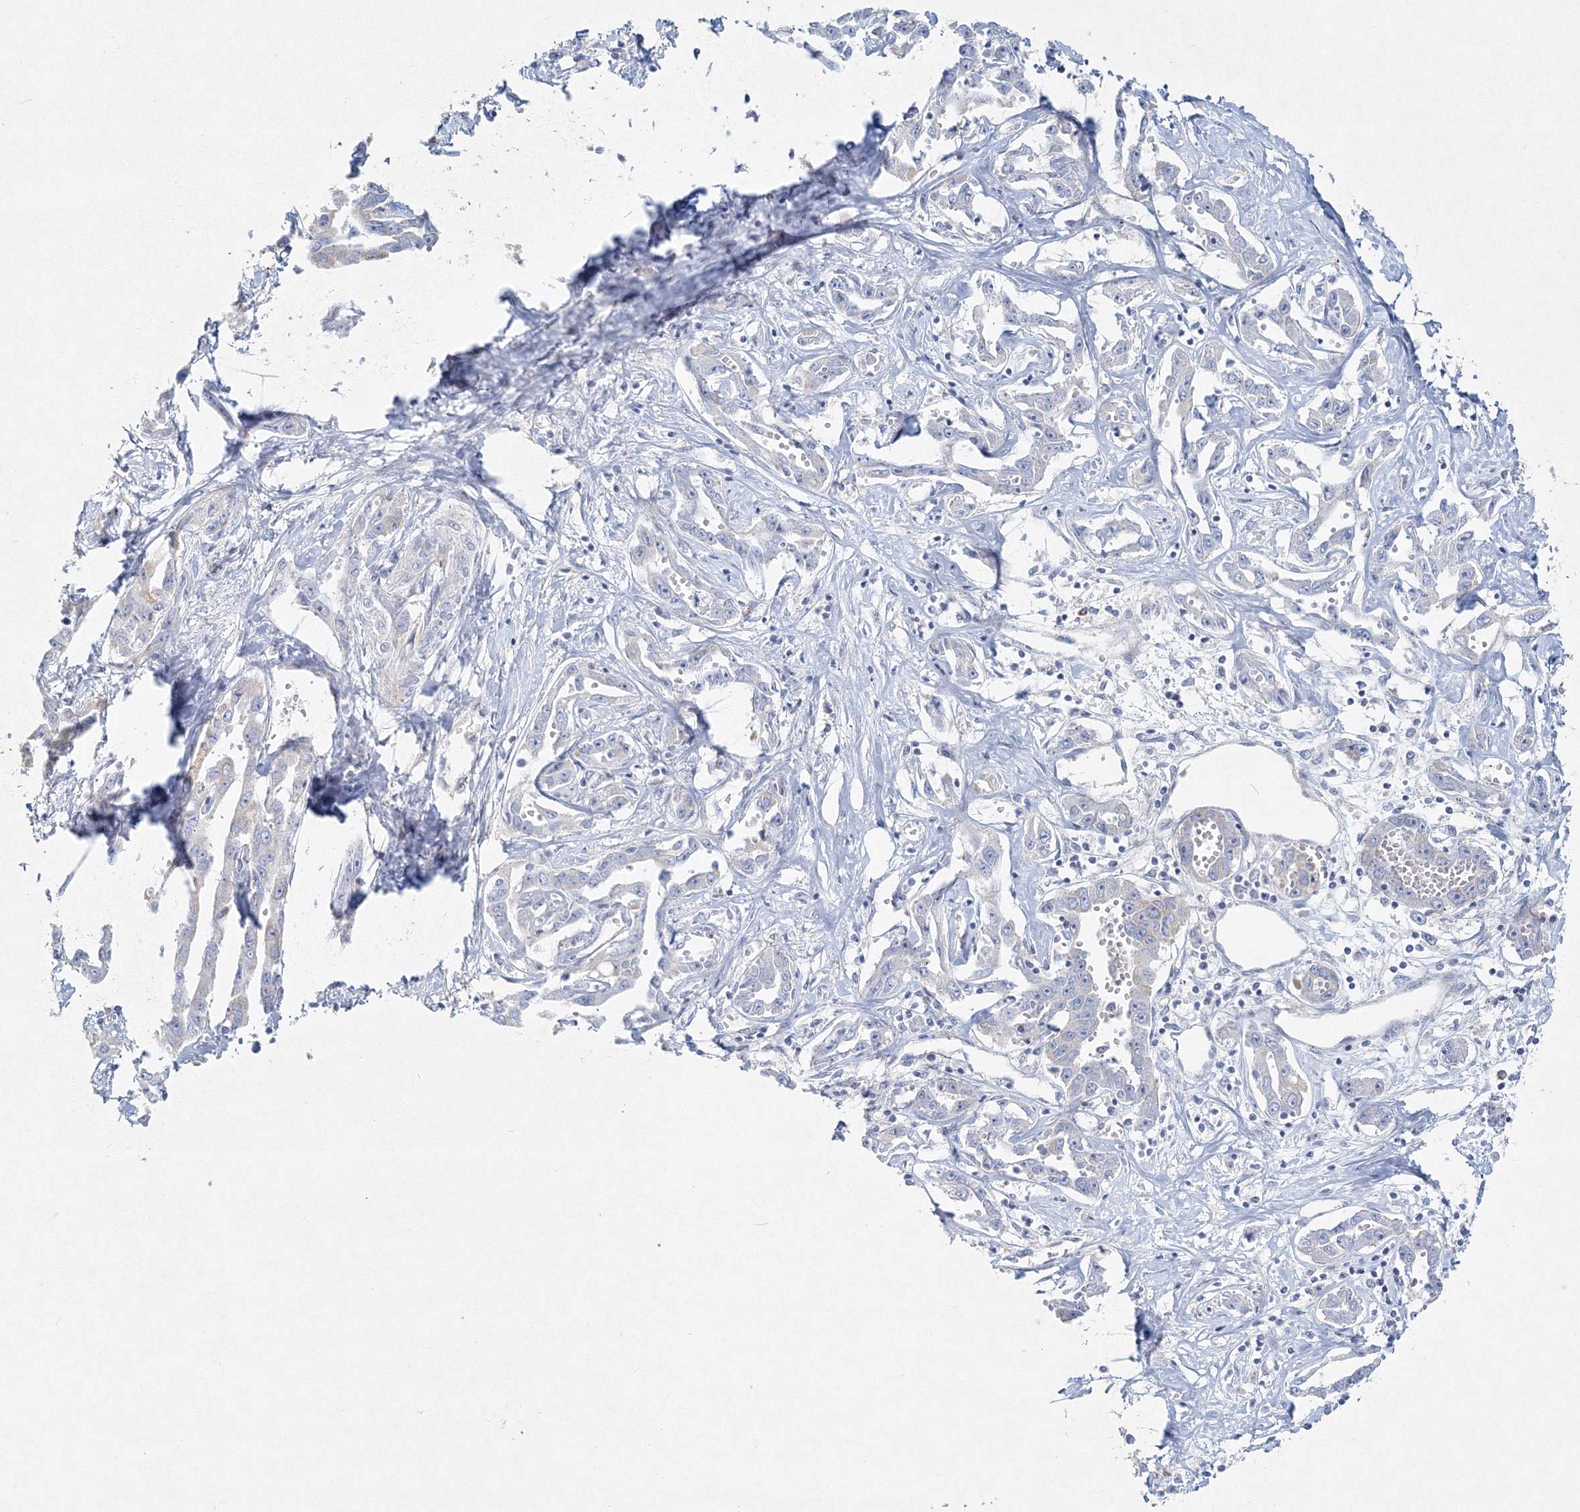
{"staining": {"intensity": "negative", "quantity": "none", "location": "none"}, "tissue": "liver cancer", "cell_type": "Tumor cells", "image_type": "cancer", "snomed": [{"axis": "morphology", "description": "Cholangiocarcinoma"}, {"axis": "topography", "description": "Liver"}], "caption": "The histopathology image displays no staining of tumor cells in liver cancer.", "gene": "DNAH1", "patient": {"sex": "male", "age": 59}}